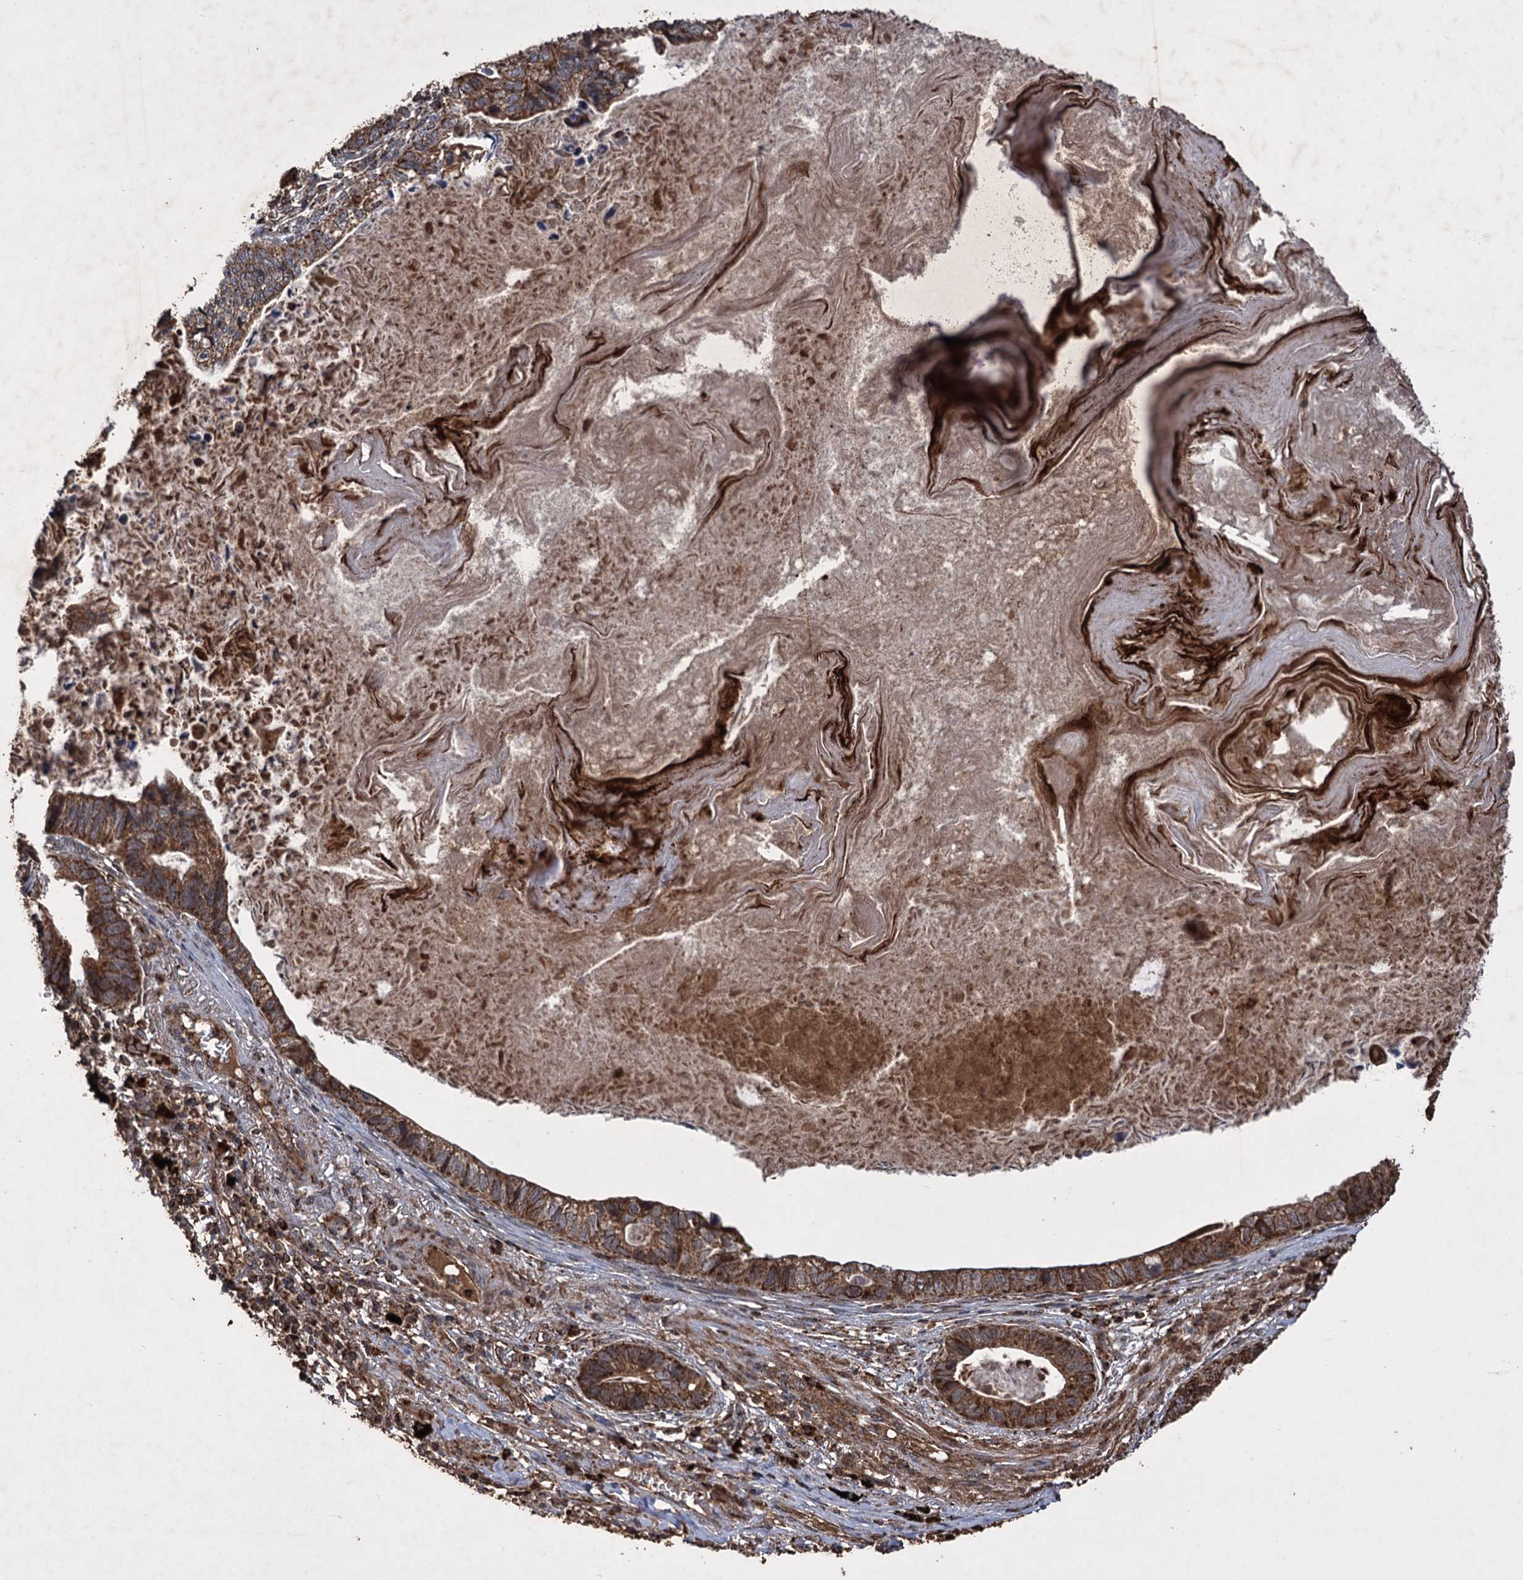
{"staining": {"intensity": "moderate", "quantity": ">75%", "location": "cytoplasmic/membranous"}, "tissue": "lung cancer", "cell_type": "Tumor cells", "image_type": "cancer", "snomed": [{"axis": "morphology", "description": "Adenocarcinoma, NOS"}, {"axis": "topography", "description": "Lung"}], "caption": "High-magnification brightfield microscopy of lung cancer stained with DAB (3,3'-diaminobenzidine) (brown) and counterstained with hematoxylin (blue). tumor cells exhibit moderate cytoplasmic/membranous expression is seen in about>75% of cells.", "gene": "IPO4", "patient": {"sex": "male", "age": 67}}